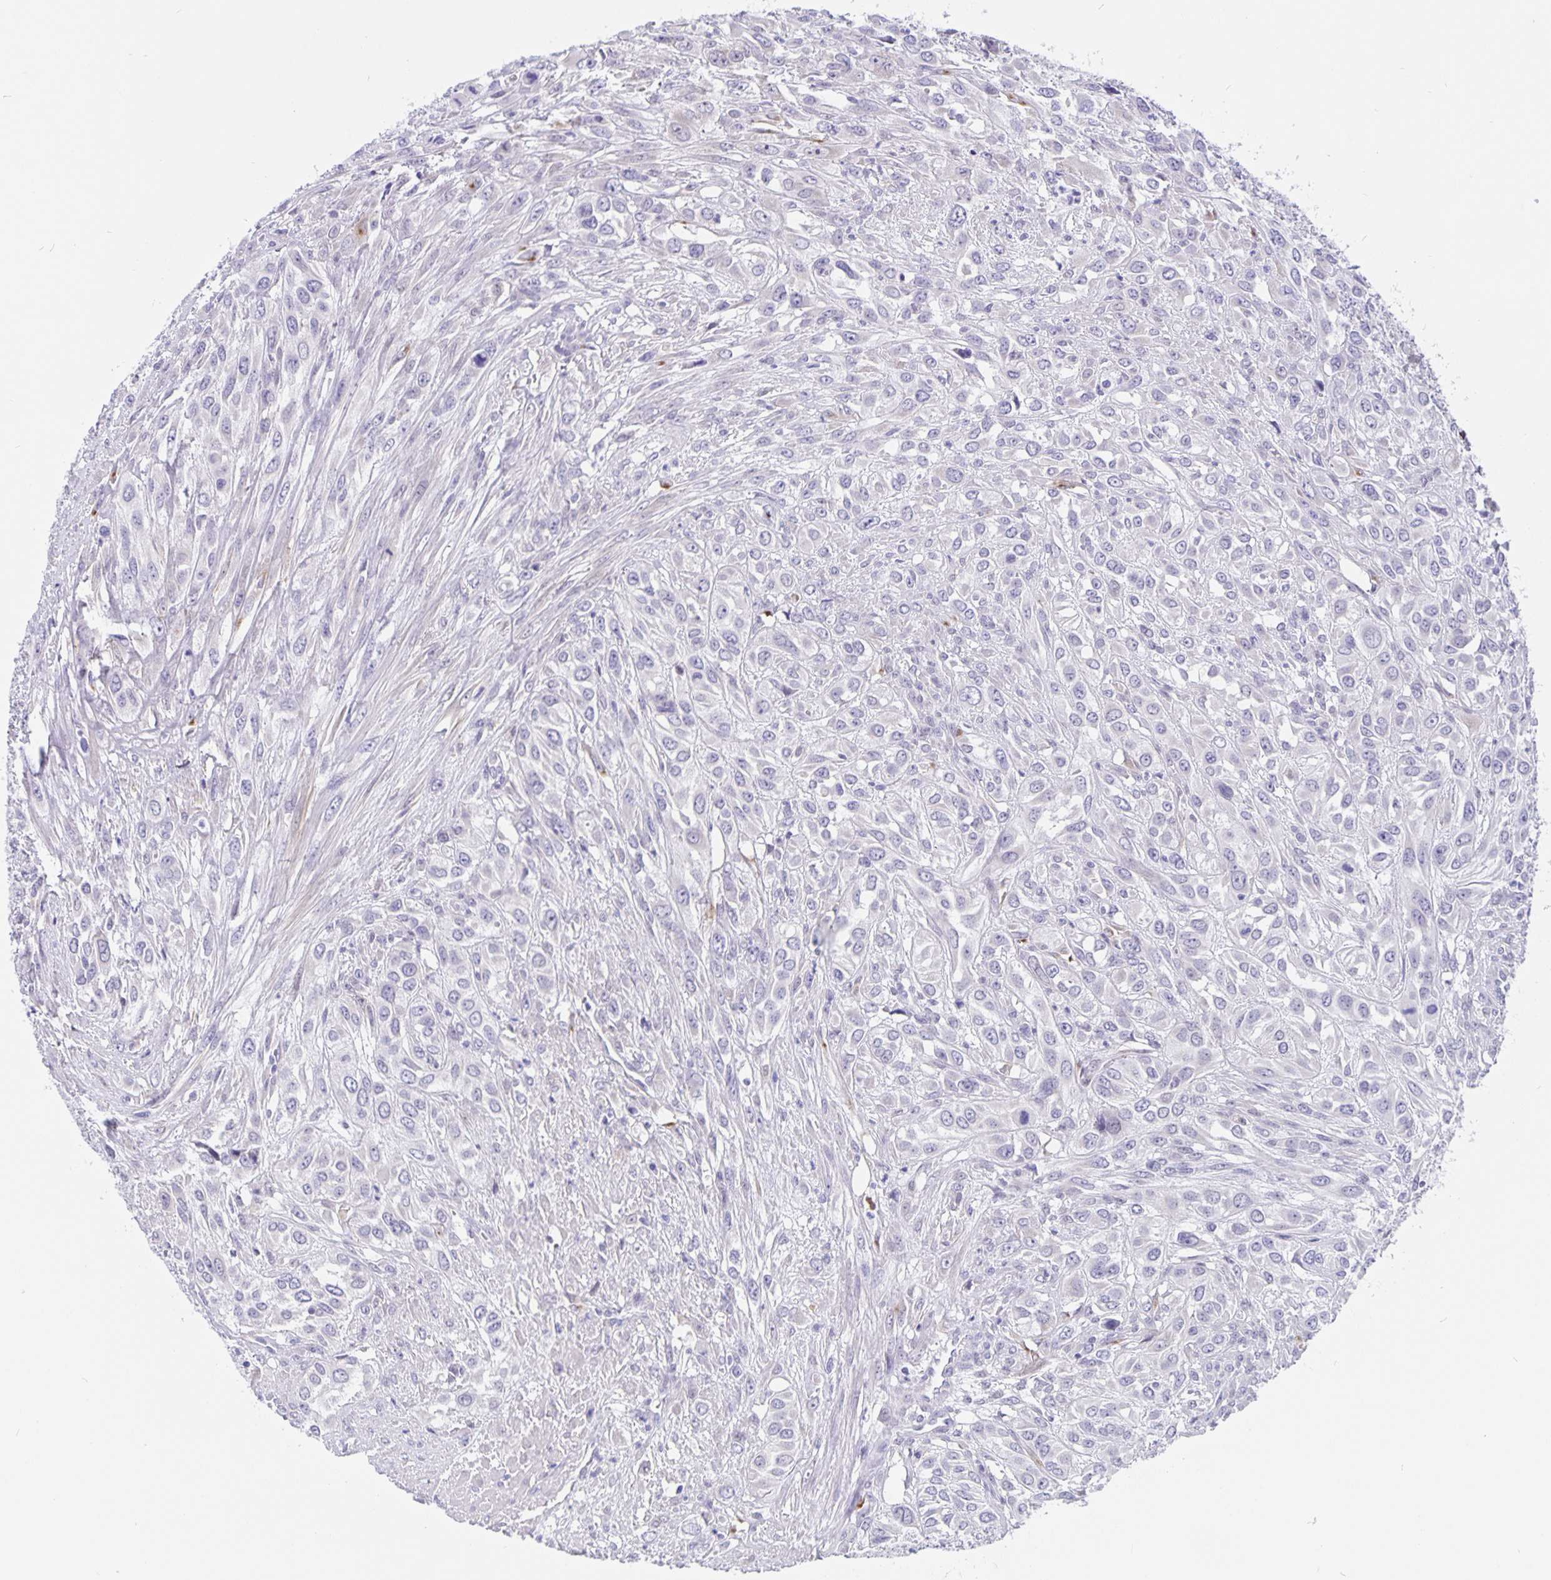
{"staining": {"intensity": "negative", "quantity": "none", "location": "none"}, "tissue": "urothelial cancer", "cell_type": "Tumor cells", "image_type": "cancer", "snomed": [{"axis": "morphology", "description": "Urothelial carcinoma, High grade"}, {"axis": "topography", "description": "Urinary bladder"}], "caption": "Immunohistochemistry image of neoplastic tissue: high-grade urothelial carcinoma stained with DAB reveals no significant protein staining in tumor cells. (DAB (3,3'-diaminobenzidine) immunohistochemistry with hematoxylin counter stain).", "gene": "ERMN", "patient": {"sex": "male", "age": 67}}